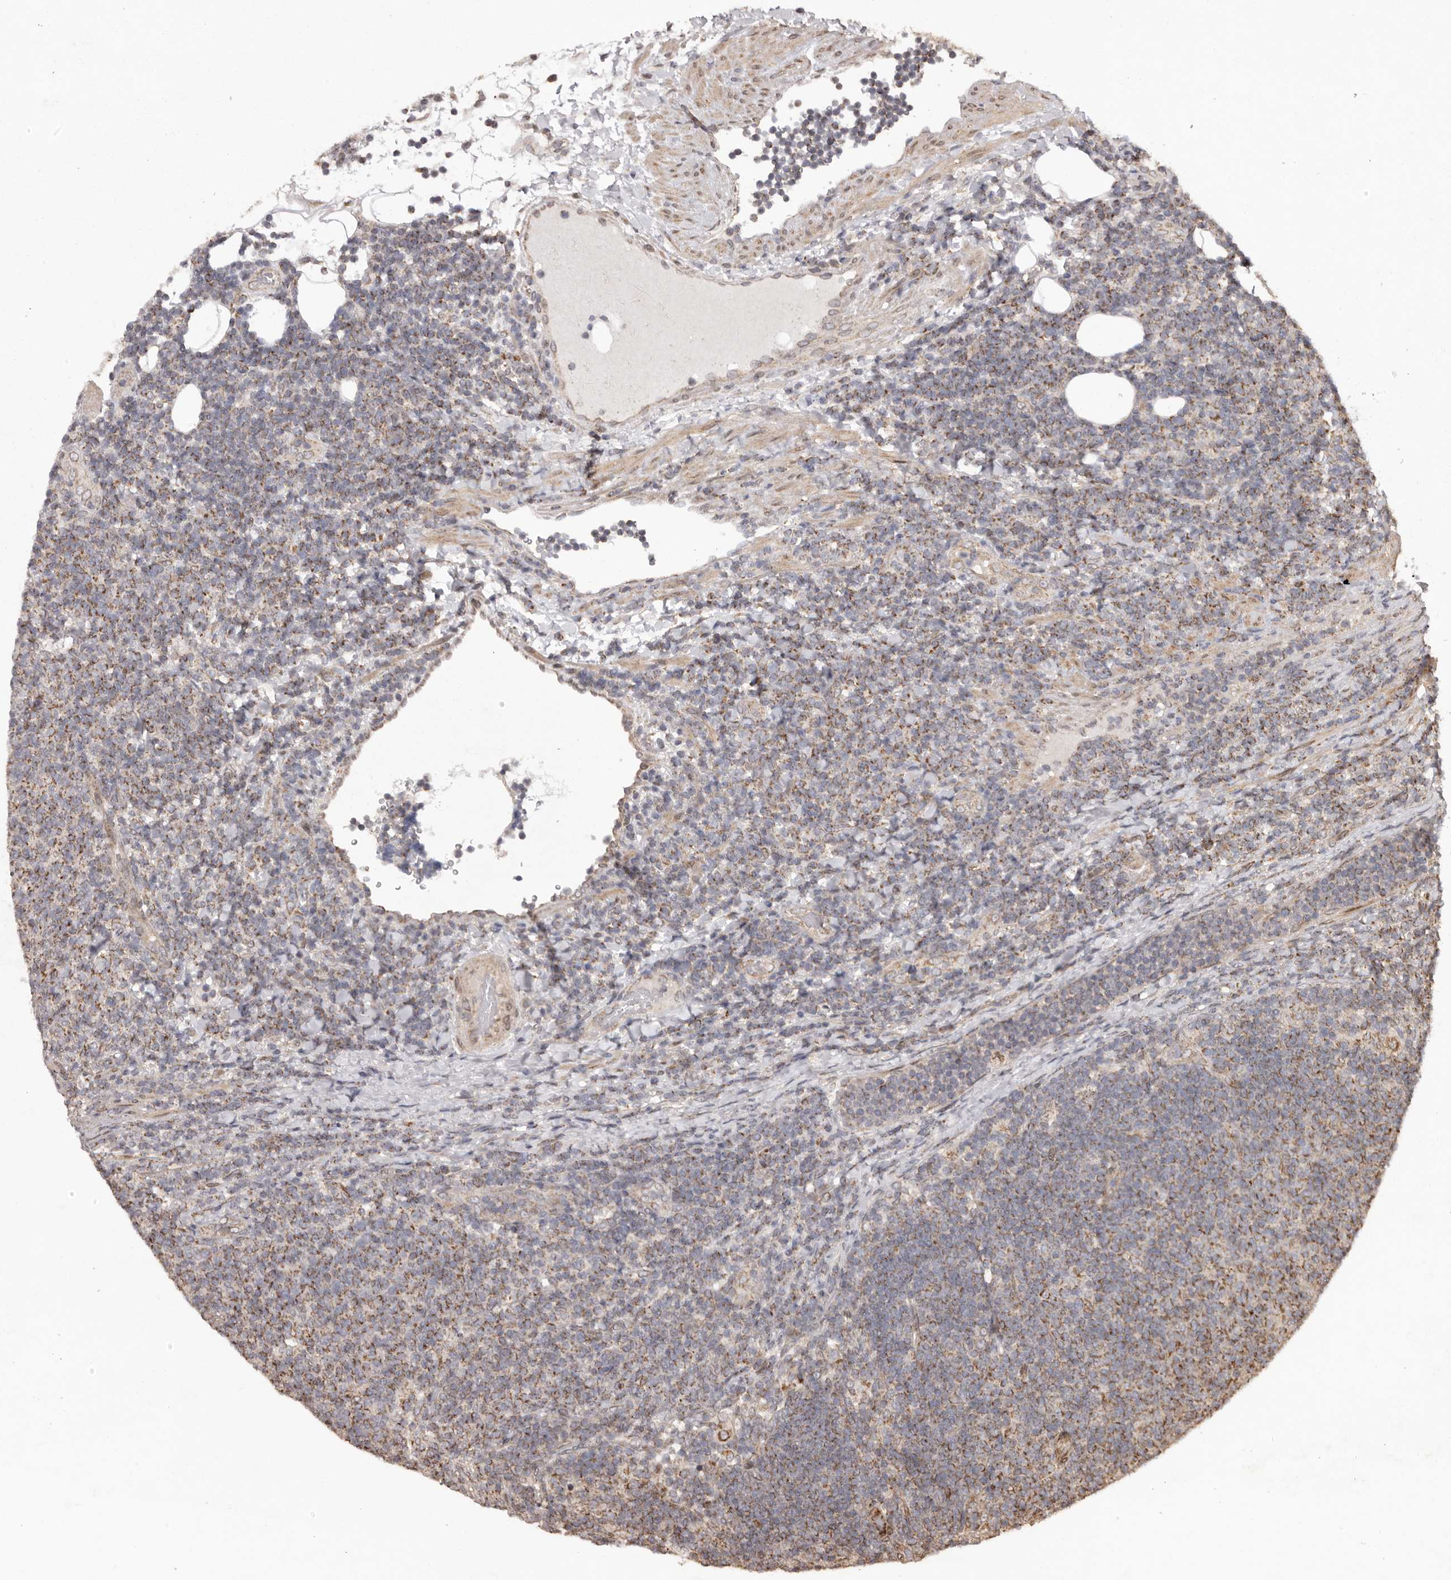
{"staining": {"intensity": "moderate", "quantity": "25%-75%", "location": "cytoplasmic/membranous"}, "tissue": "lymphoma", "cell_type": "Tumor cells", "image_type": "cancer", "snomed": [{"axis": "morphology", "description": "Malignant lymphoma, non-Hodgkin's type, Low grade"}, {"axis": "topography", "description": "Lymph node"}], "caption": "Immunohistochemistry (IHC) (DAB) staining of human lymphoma shows moderate cytoplasmic/membranous protein positivity in approximately 25%-75% of tumor cells.", "gene": "CHRM2", "patient": {"sex": "male", "age": 66}}